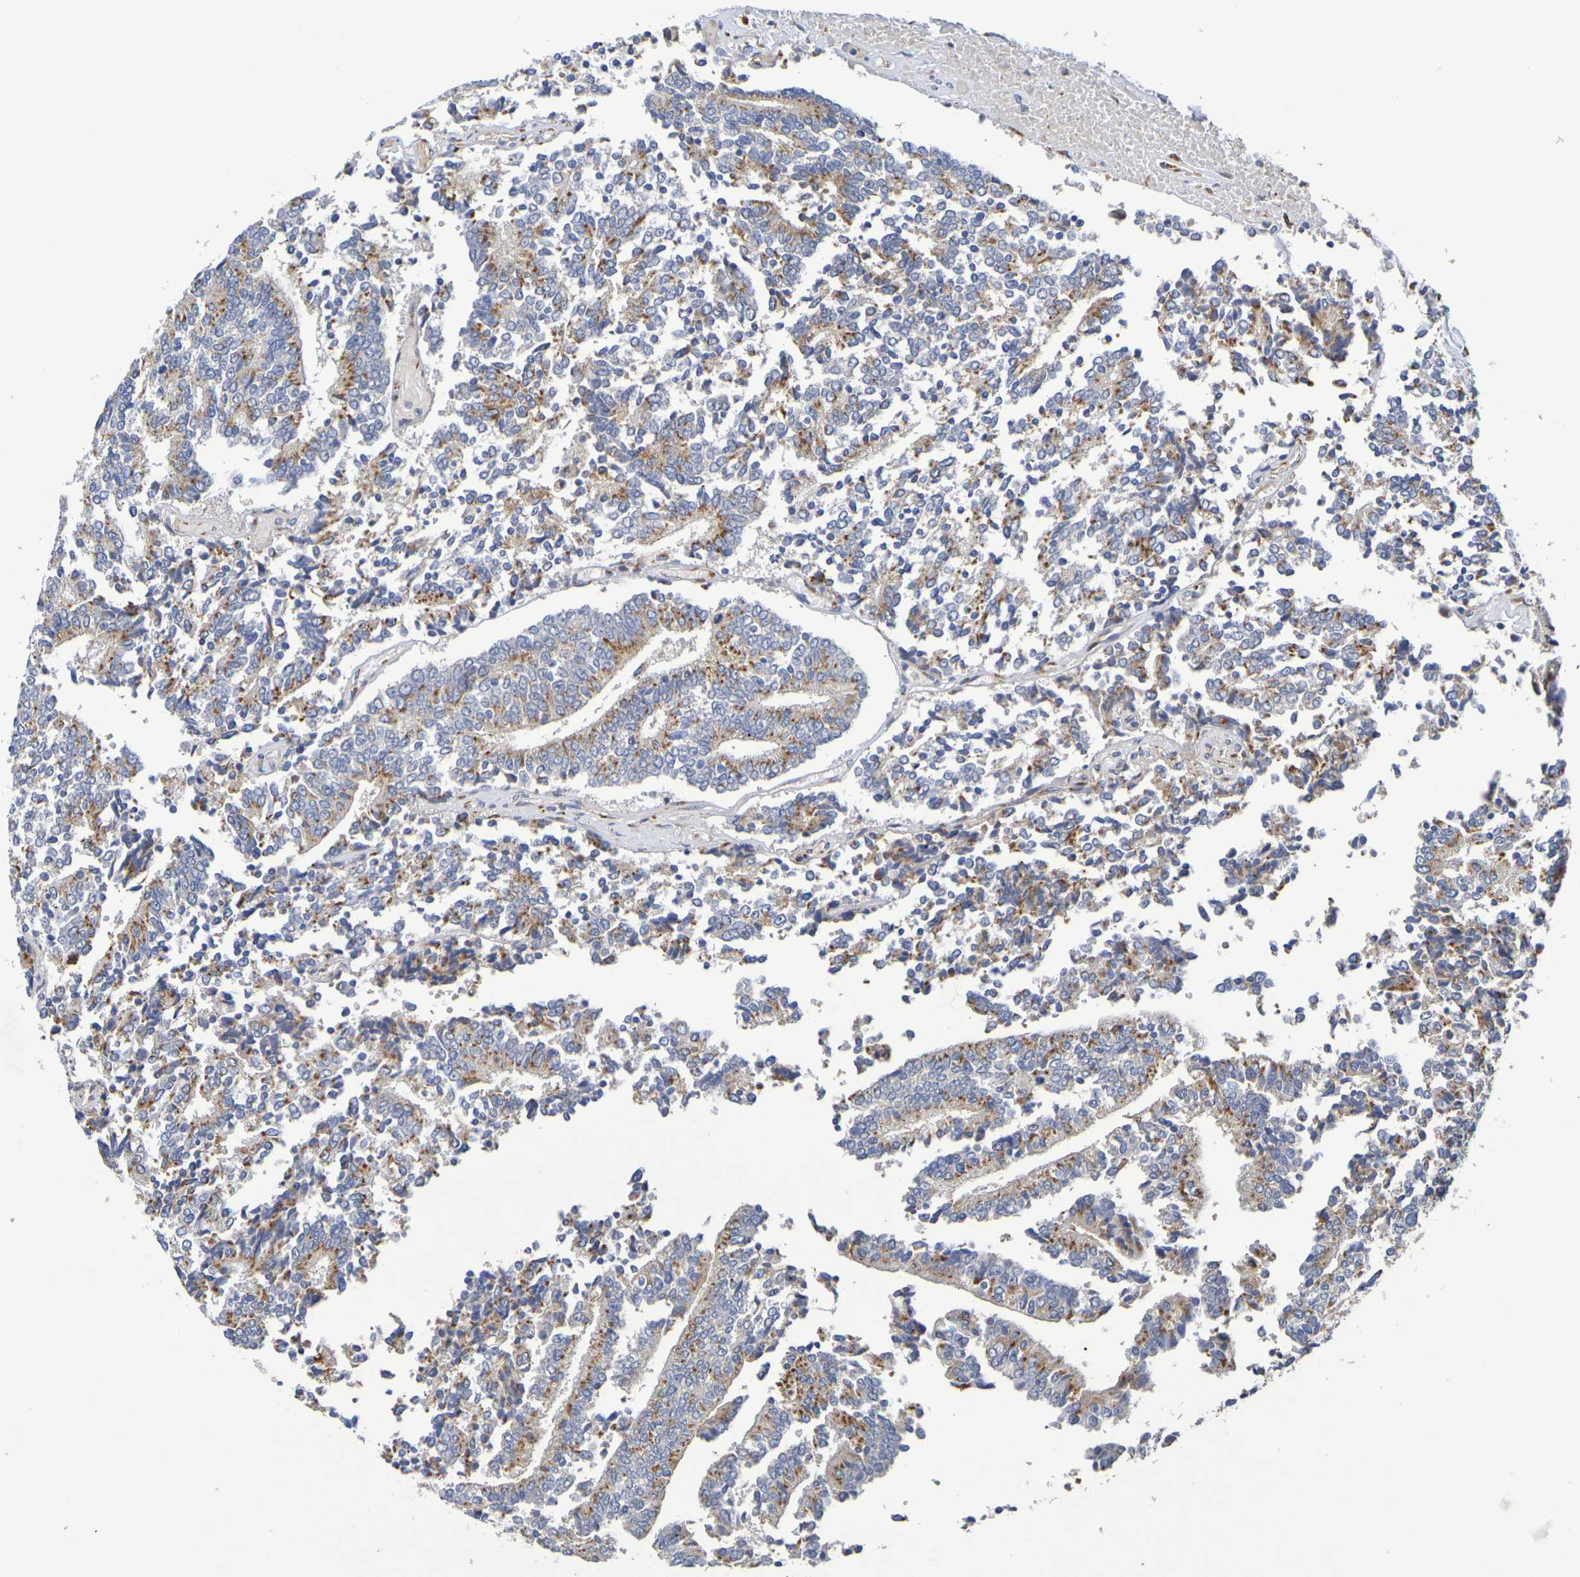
{"staining": {"intensity": "moderate", "quantity": ">75%", "location": "cytoplasmic/membranous"}, "tissue": "prostate cancer", "cell_type": "Tumor cells", "image_type": "cancer", "snomed": [{"axis": "morphology", "description": "Normal tissue, NOS"}, {"axis": "morphology", "description": "Adenocarcinoma, High grade"}, {"axis": "topography", "description": "Prostate"}, {"axis": "topography", "description": "Seminal veicle"}], "caption": "Moderate cytoplasmic/membranous positivity is appreciated in about >75% of tumor cells in prostate cancer (adenocarcinoma (high-grade)). Nuclei are stained in blue.", "gene": "DCP2", "patient": {"sex": "male", "age": 55}}